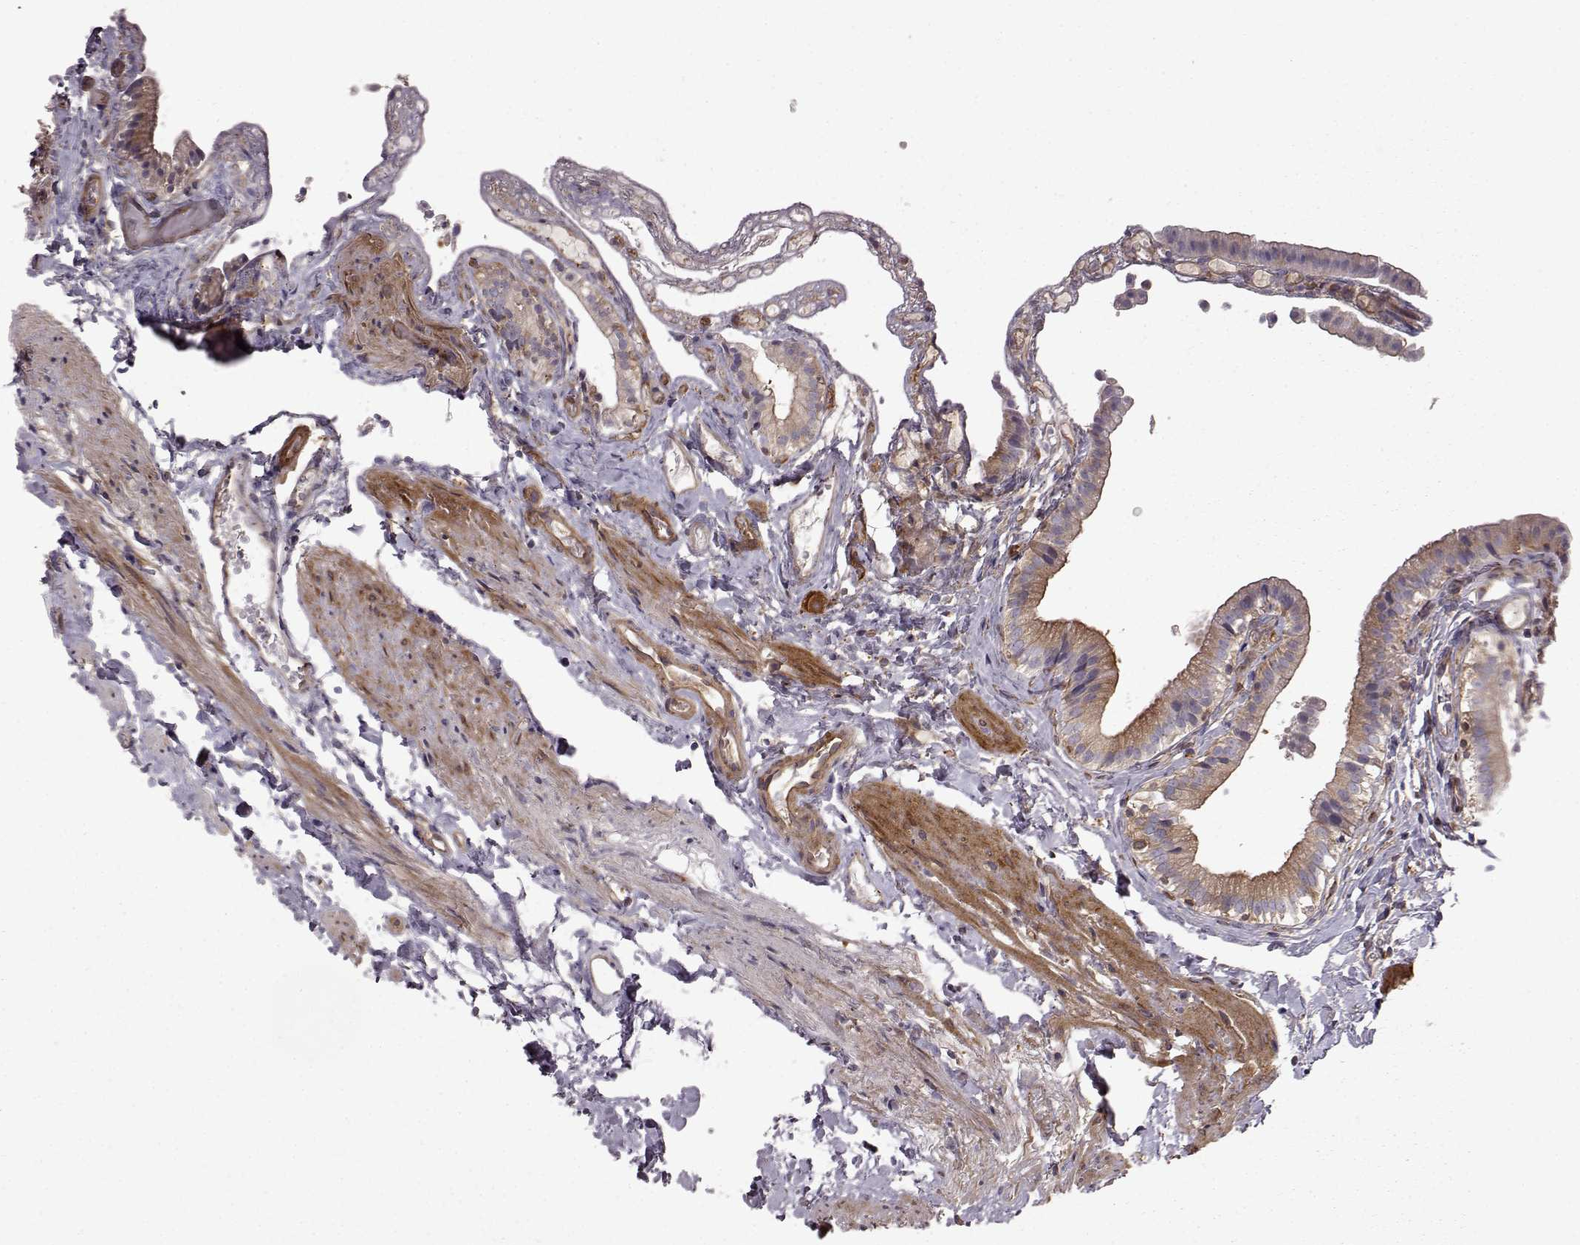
{"staining": {"intensity": "moderate", "quantity": "25%-75%", "location": "cytoplasmic/membranous"}, "tissue": "gallbladder", "cell_type": "Glandular cells", "image_type": "normal", "snomed": [{"axis": "morphology", "description": "Normal tissue, NOS"}, {"axis": "topography", "description": "Gallbladder"}], "caption": "High-power microscopy captured an immunohistochemistry image of unremarkable gallbladder, revealing moderate cytoplasmic/membranous staining in approximately 25%-75% of glandular cells.", "gene": "RABGAP1", "patient": {"sex": "female", "age": 47}}